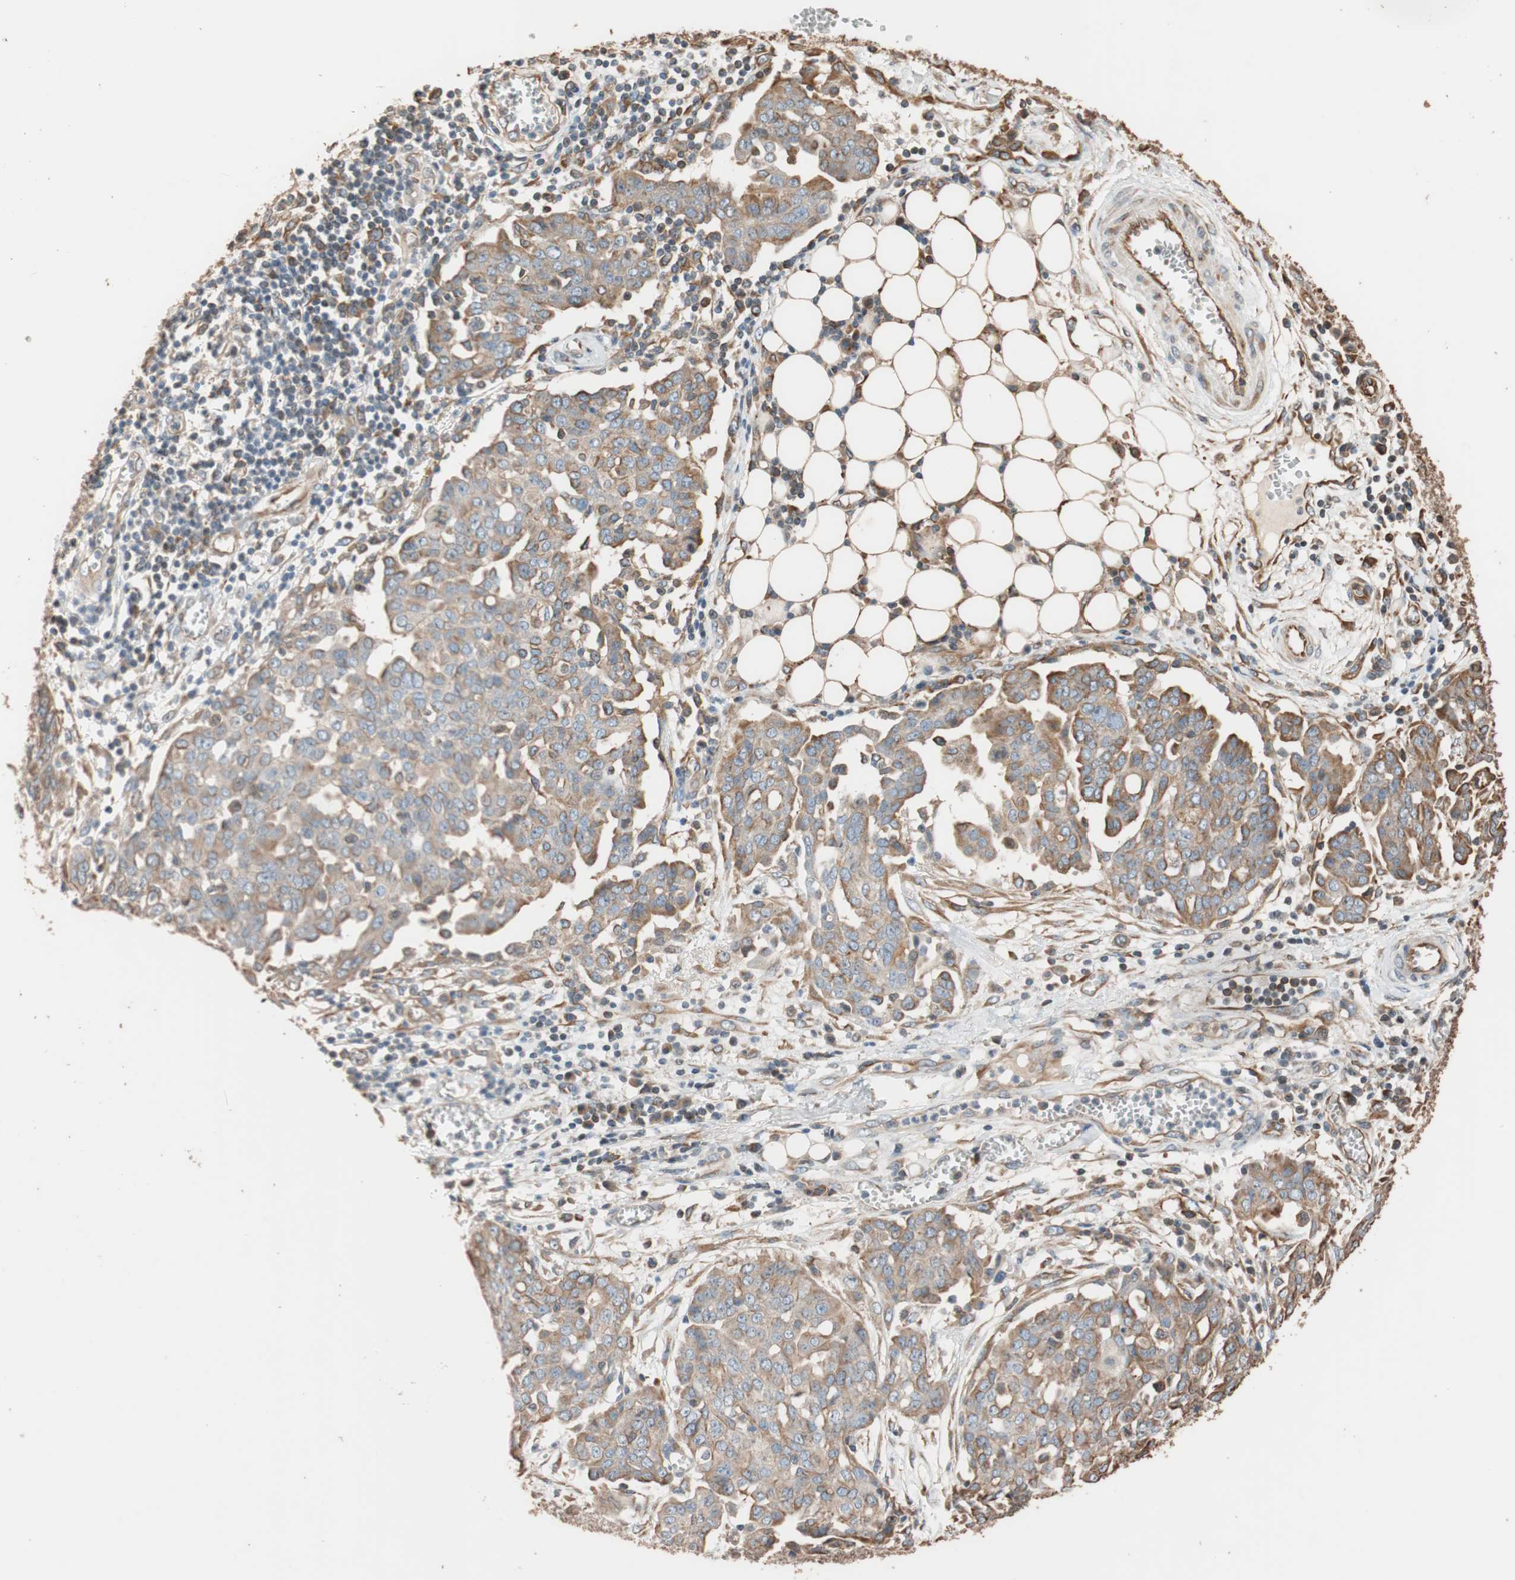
{"staining": {"intensity": "weak", "quantity": ">75%", "location": "cytoplasmic/membranous"}, "tissue": "ovarian cancer", "cell_type": "Tumor cells", "image_type": "cancer", "snomed": [{"axis": "morphology", "description": "Cystadenocarcinoma, serous, NOS"}, {"axis": "topography", "description": "Soft tissue"}, {"axis": "topography", "description": "Ovary"}], "caption": "A brown stain shows weak cytoplasmic/membranous expression of a protein in ovarian cancer (serous cystadenocarcinoma) tumor cells. (brown staining indicates protein expression, while blue staining denotes nuclei).", "gene": "TUBB", "patient": {"sex": "female", "age": 57}}